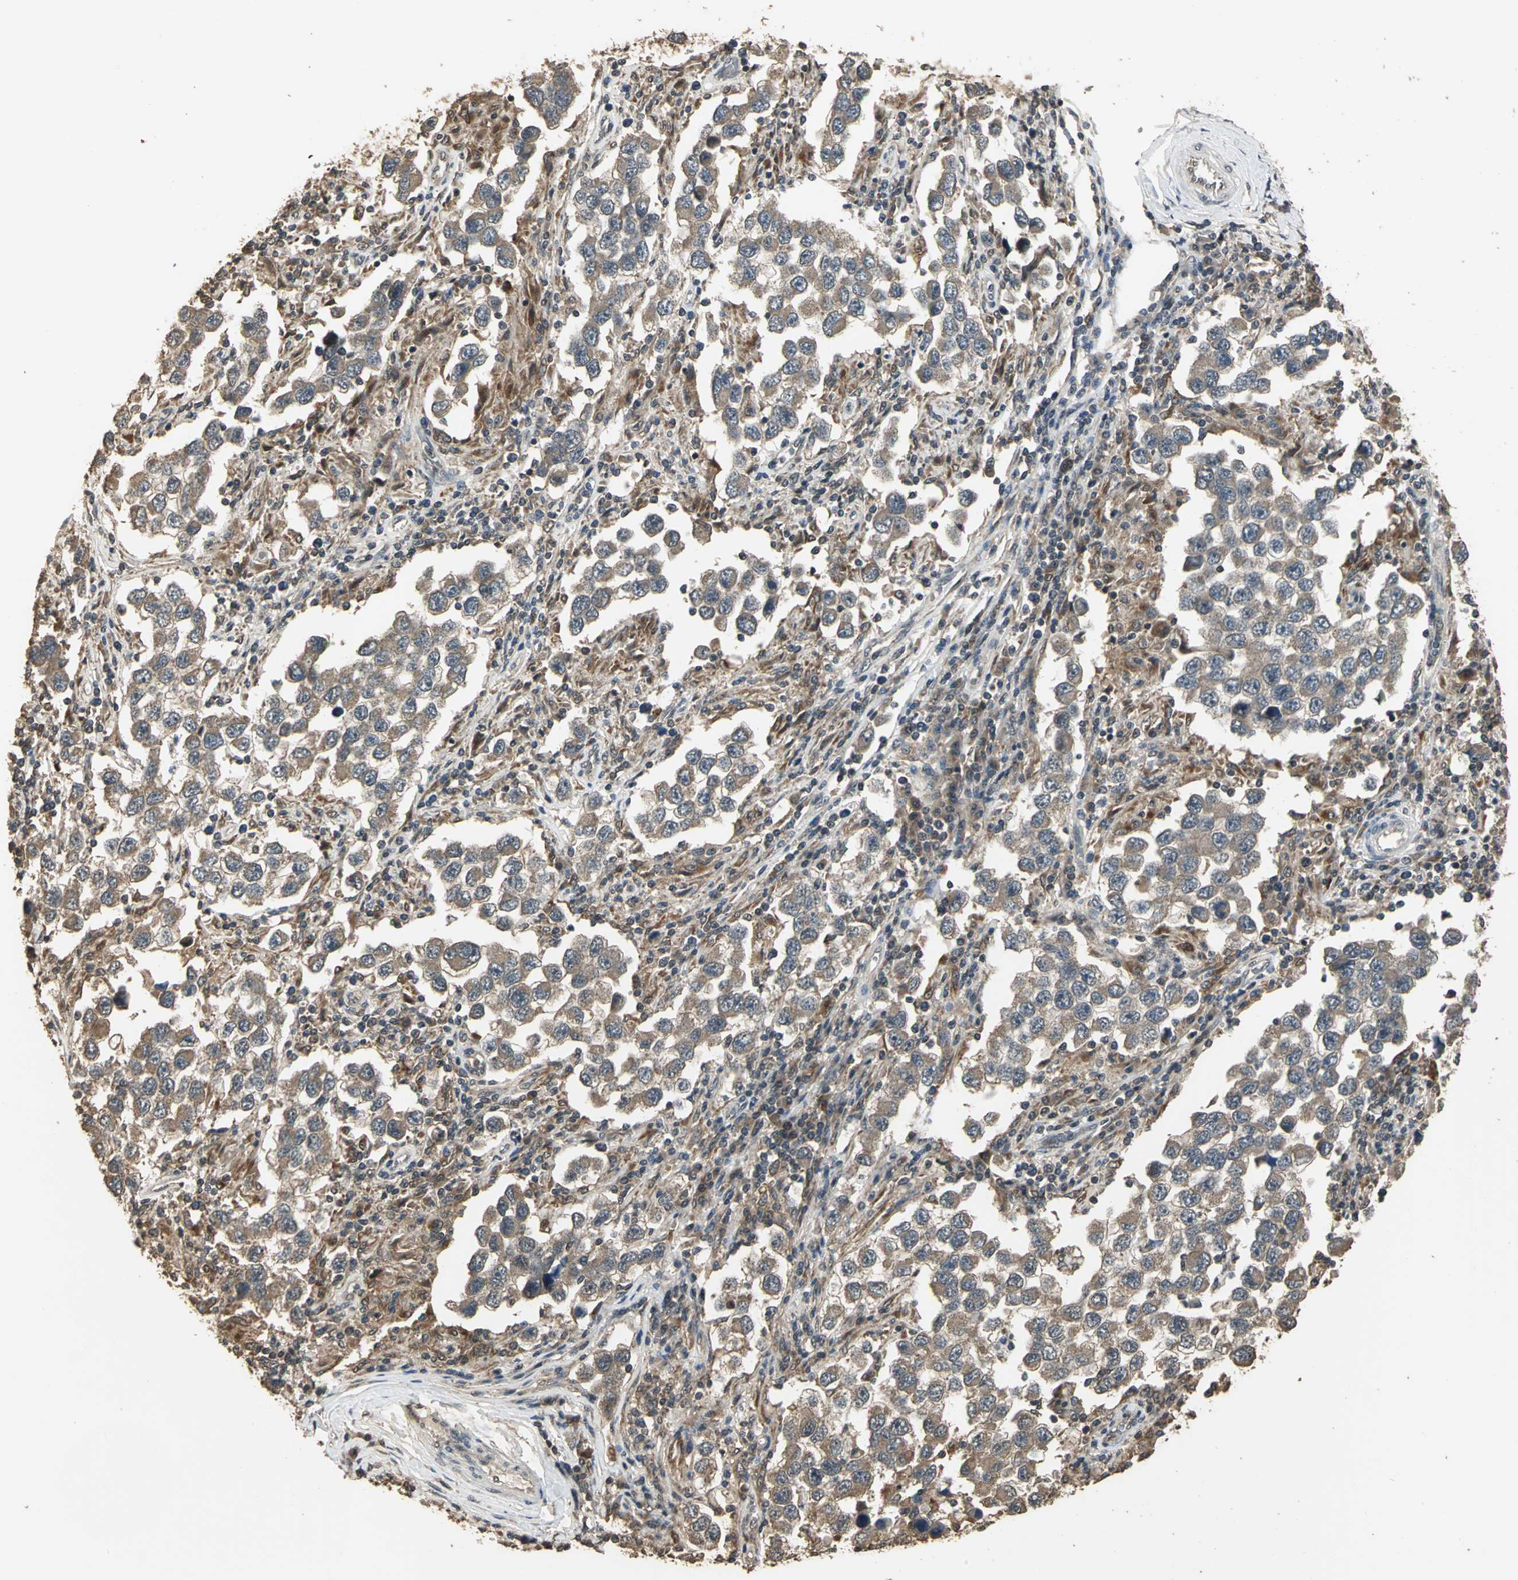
{"staining": {"intensity": "moderate", "quantity": ">75%", "location": "cytoplasmic/membranous"}, "tissue": "testis cancer", "cell_type": "Tumor cells", "image_type": "cancer", "snomed": [{"axis": "morphology", "description": "Carcinoma, Embryonal, NOS"}, {"axis": "topography", "description": "Testis"}], "caption": "Immunohistochemical staining of testis cancer (embryonal carcinoma) reveals moderate cytoplasmic/membranous protein expression in about >75% of tumor cells.", "gene": "UCHL5", "patient": {"sex": "male", "age": 21}}